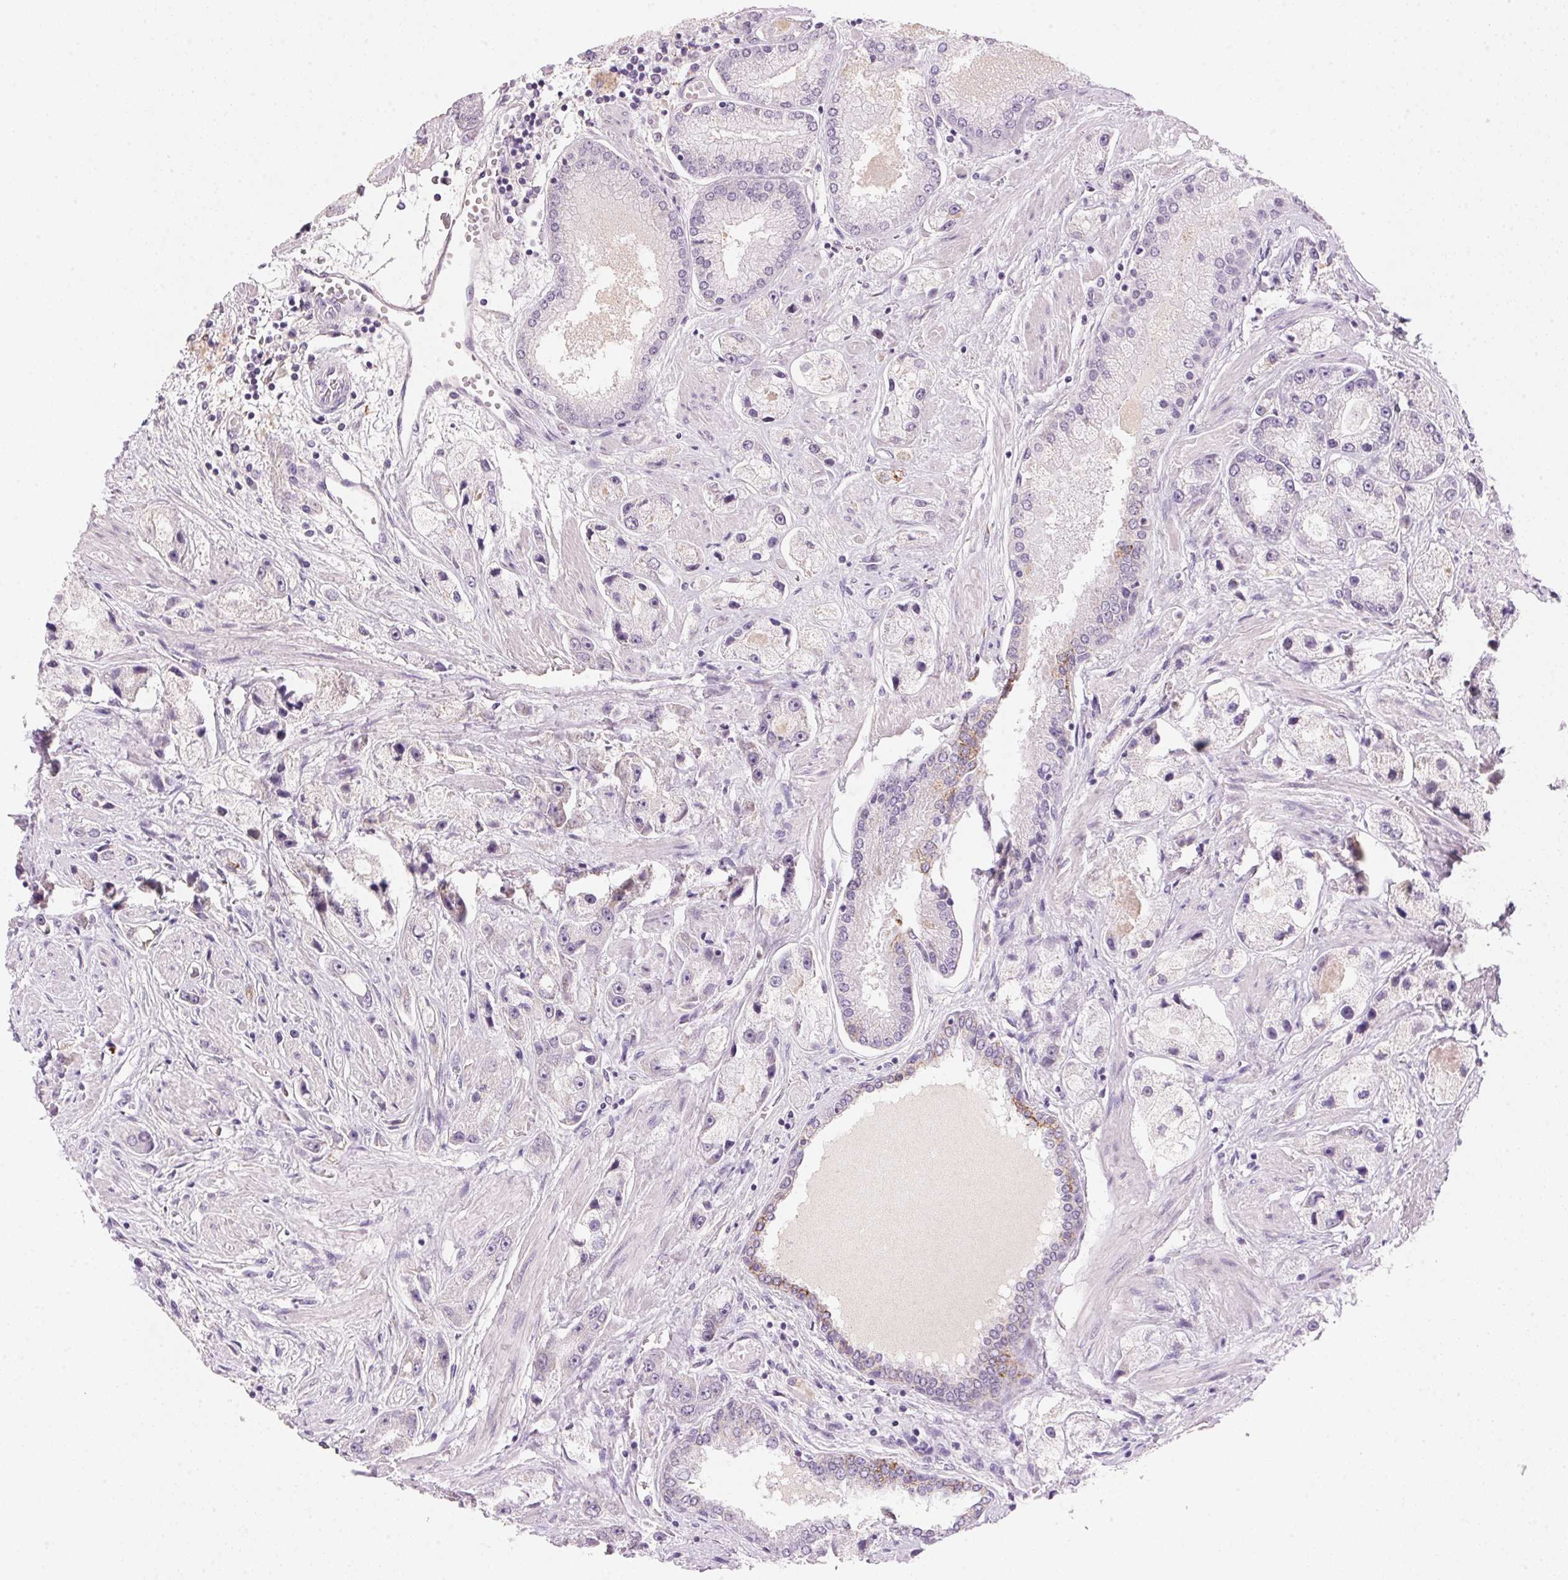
{"staining": {"intensity": "negative", "quantity": "none", "location": "none"}, "tissue": "prostate cancer", "cell_type": "Tumor cells", "image_type": "cancer", "snomed": [{"axis": "morphology", "description": "Adenocarcinoma, High grade"}, {"axis": "topography", "description": "Prostate"}], "caption": "Tumor cells show no significant staining in prostate cancer (high-grade adenocarcinoma). (DAB (3,3'-diaminobenzidine) immunohistochemistry with hematoxylin counter stain).", "gene": "CYP11B1", "patient": {"sex": "male", "age": 67}}